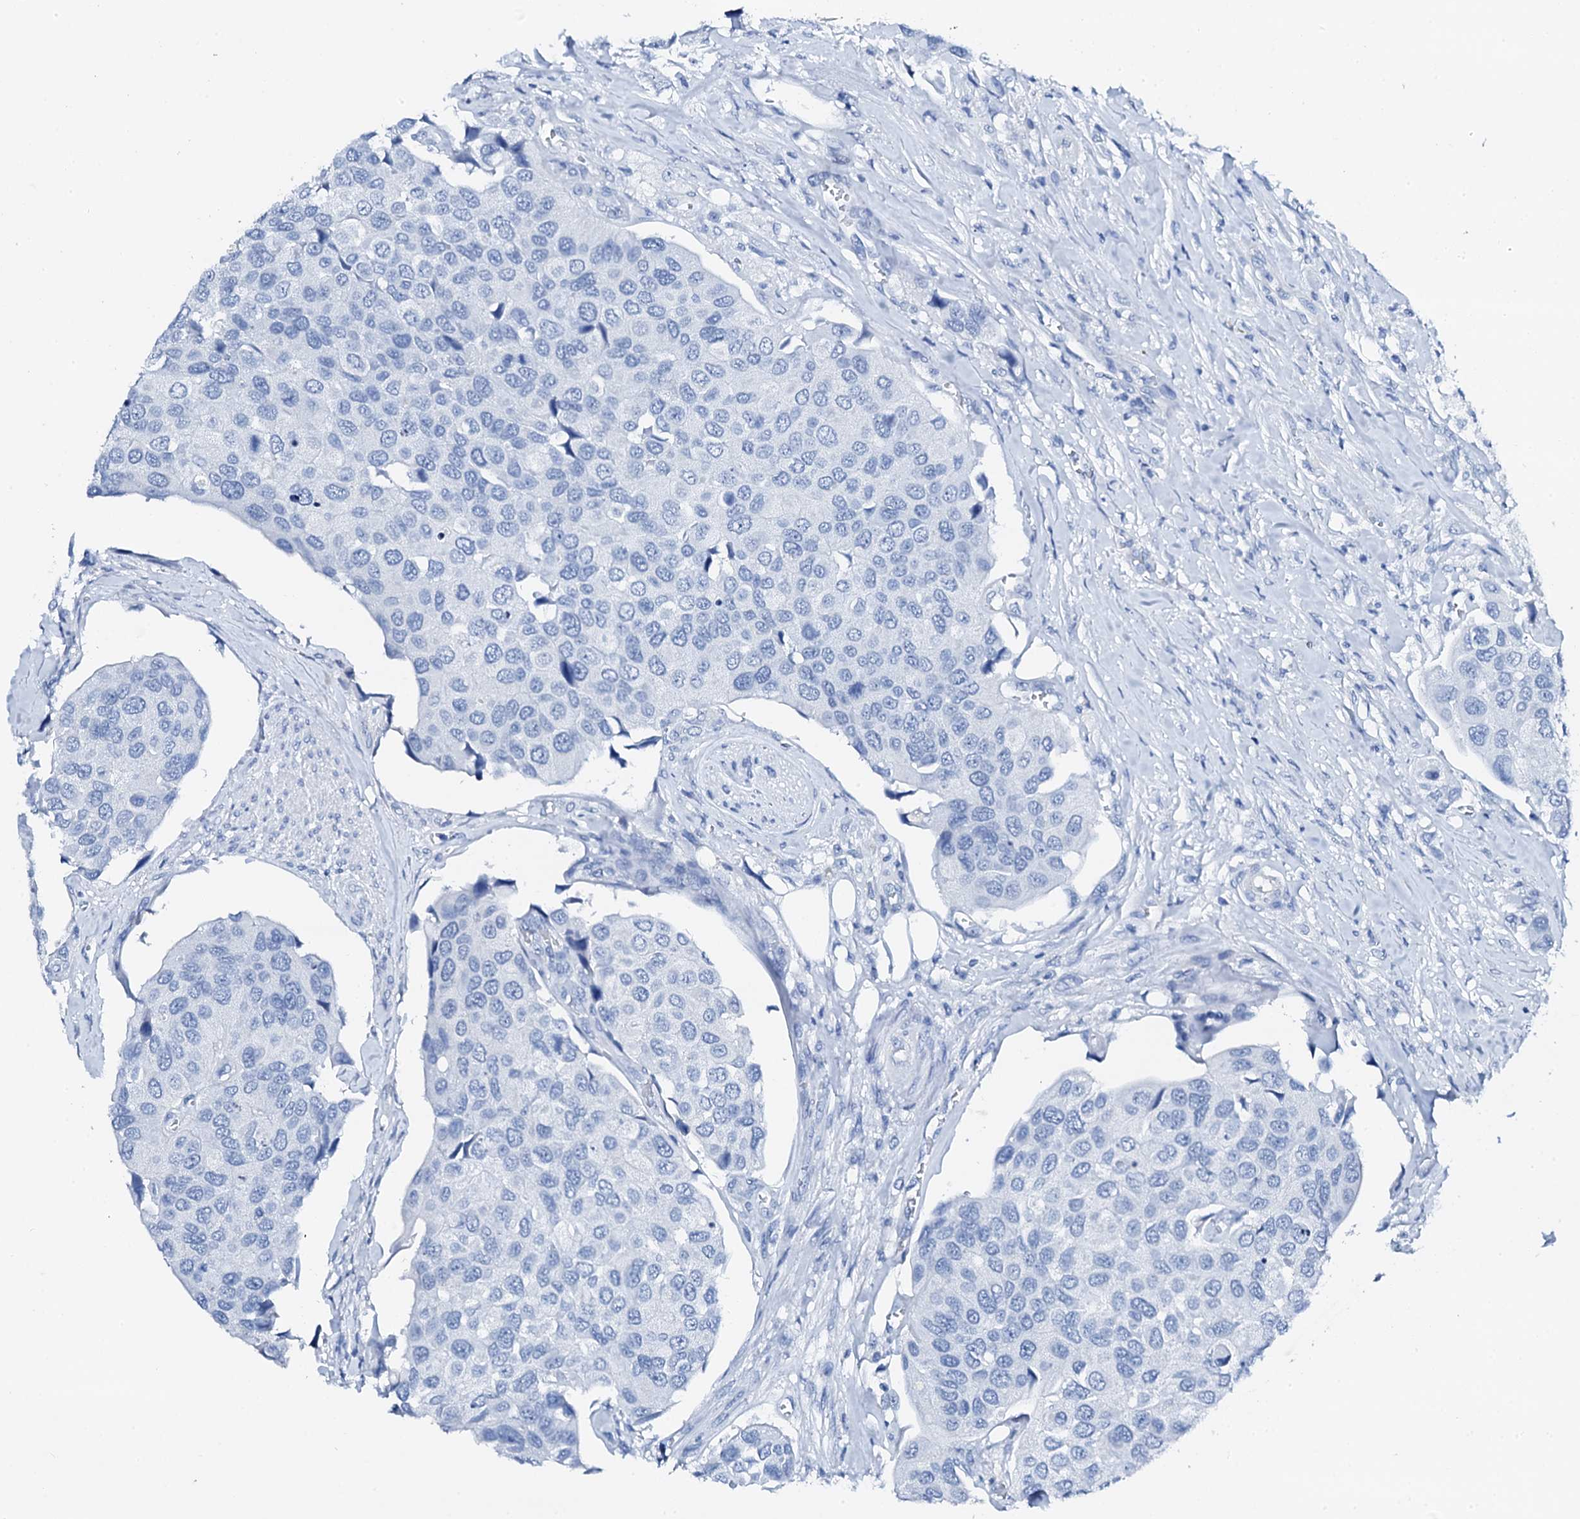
{"staining": {"intensity": "negative", "quantity": "none", "location": "none"}, "tissue": "urothelial cancer", "cell_type": "Tumor cells", "image_type": "cancer", "snomed": [{"axis": "morphology", "description": "Urothelial carcinoma, High grade"}, {"axis": "topography", "description": "Urinary bladder"}], "caption": "Immunohistochemistry (IHC) of human urothelial cancer demonstrates no staining in tumor cells. The staining is performed using DAB brown chromogen with nuclei counter-stained in using hematoxylin.", "gene": "PTH", "patient": {"sex": "male", "age": 74}}